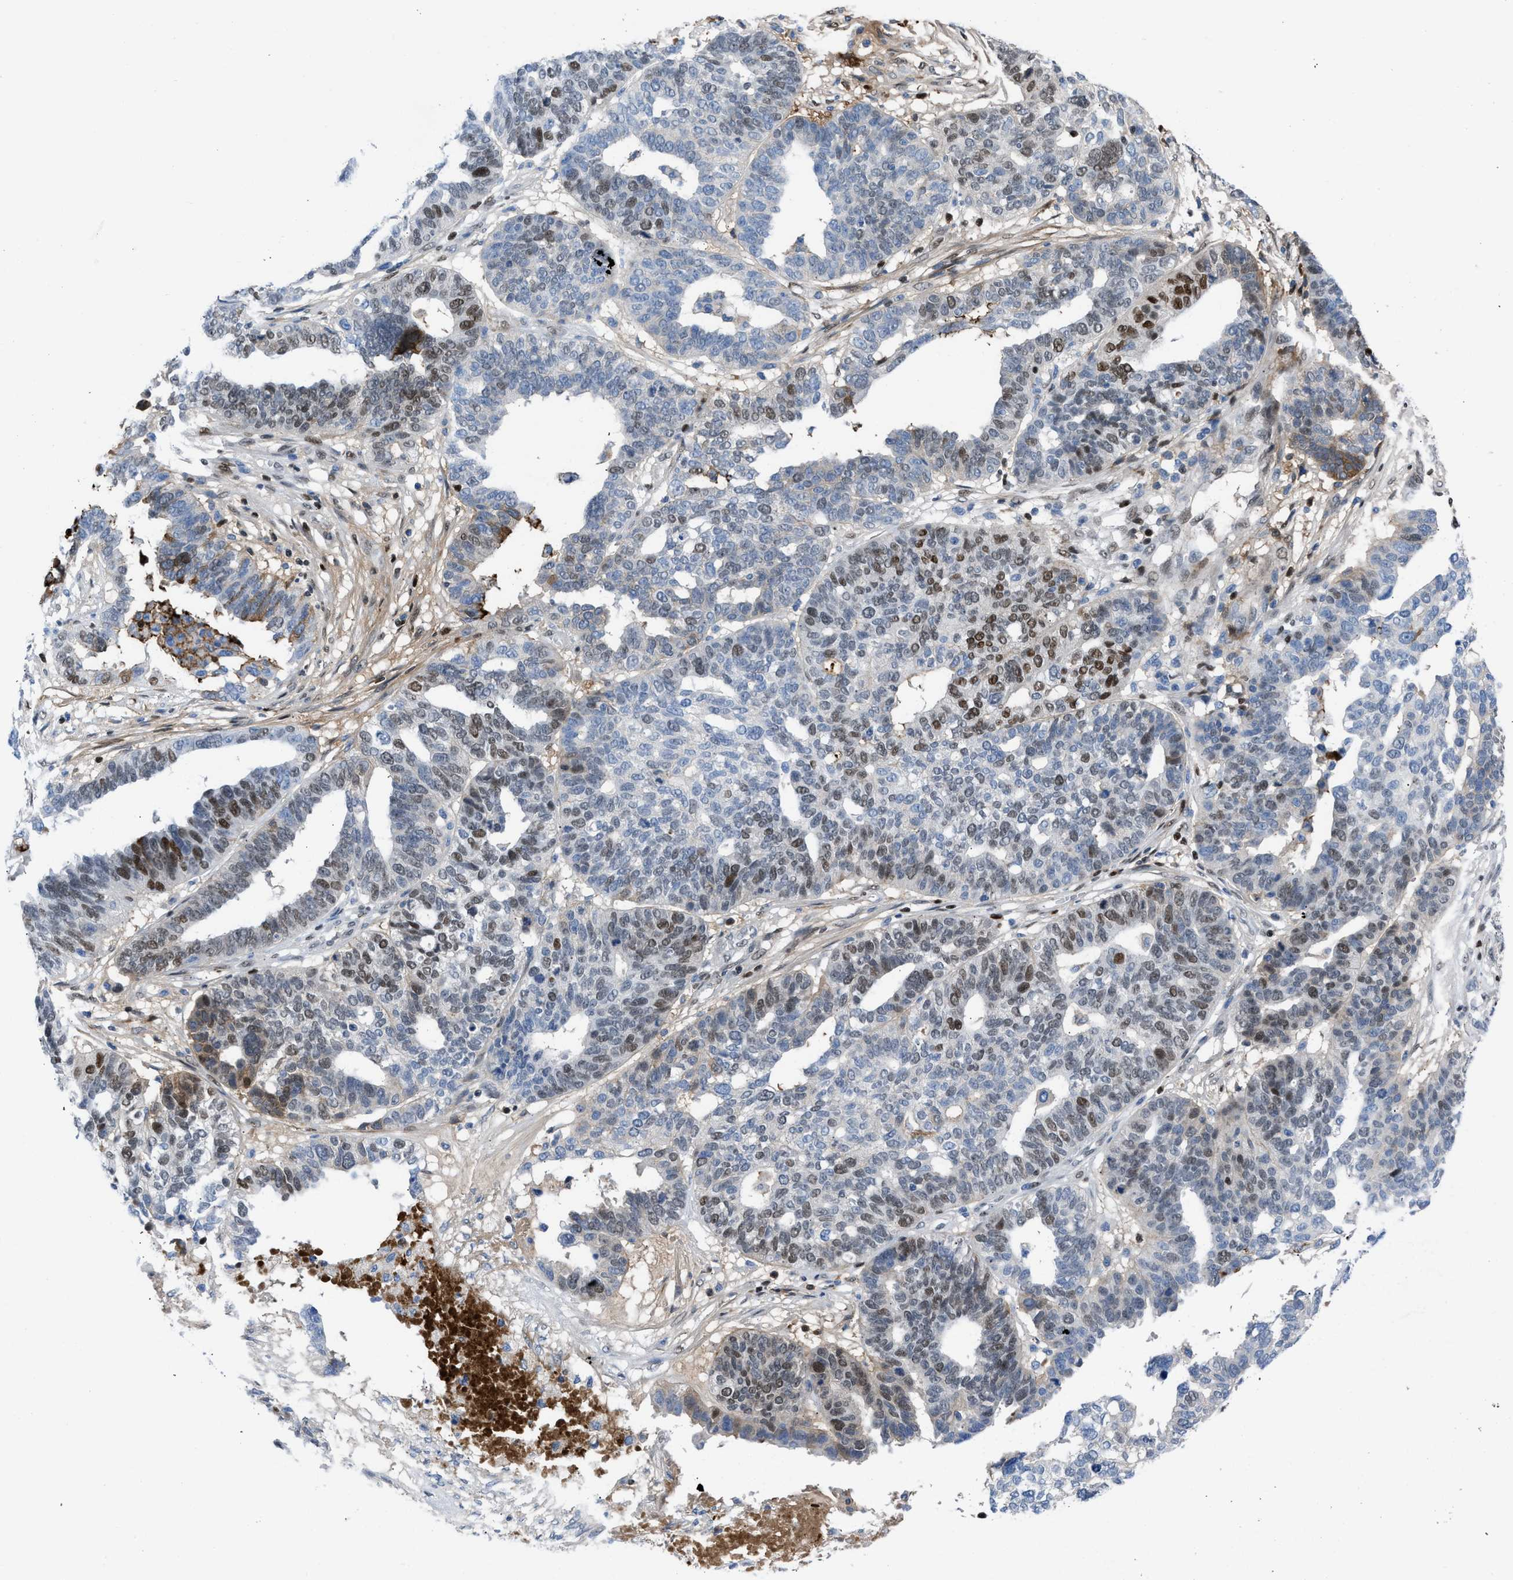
{"staining": {"intensity": "moderate", "quantity": "25%-75%", "location": "nuclear"}, "tissue": "ovarian cancer", "cell_type": "Tumor cells", "image_type": "cancer", "snomed": [{"axis": "morphology", "description": "Cystadenocarcinoma, serous, NOS"}, {"axis": "topography", "description": "Ovary"}], "caption": "Human serous cystadenocarcinoma (ovarian) stained with a brown dye shows moderate nuclear positive expression in about 25%-75% of tumor cells.", "gene": "LEF1", "patient": {"sex": "female", "age": 59}}